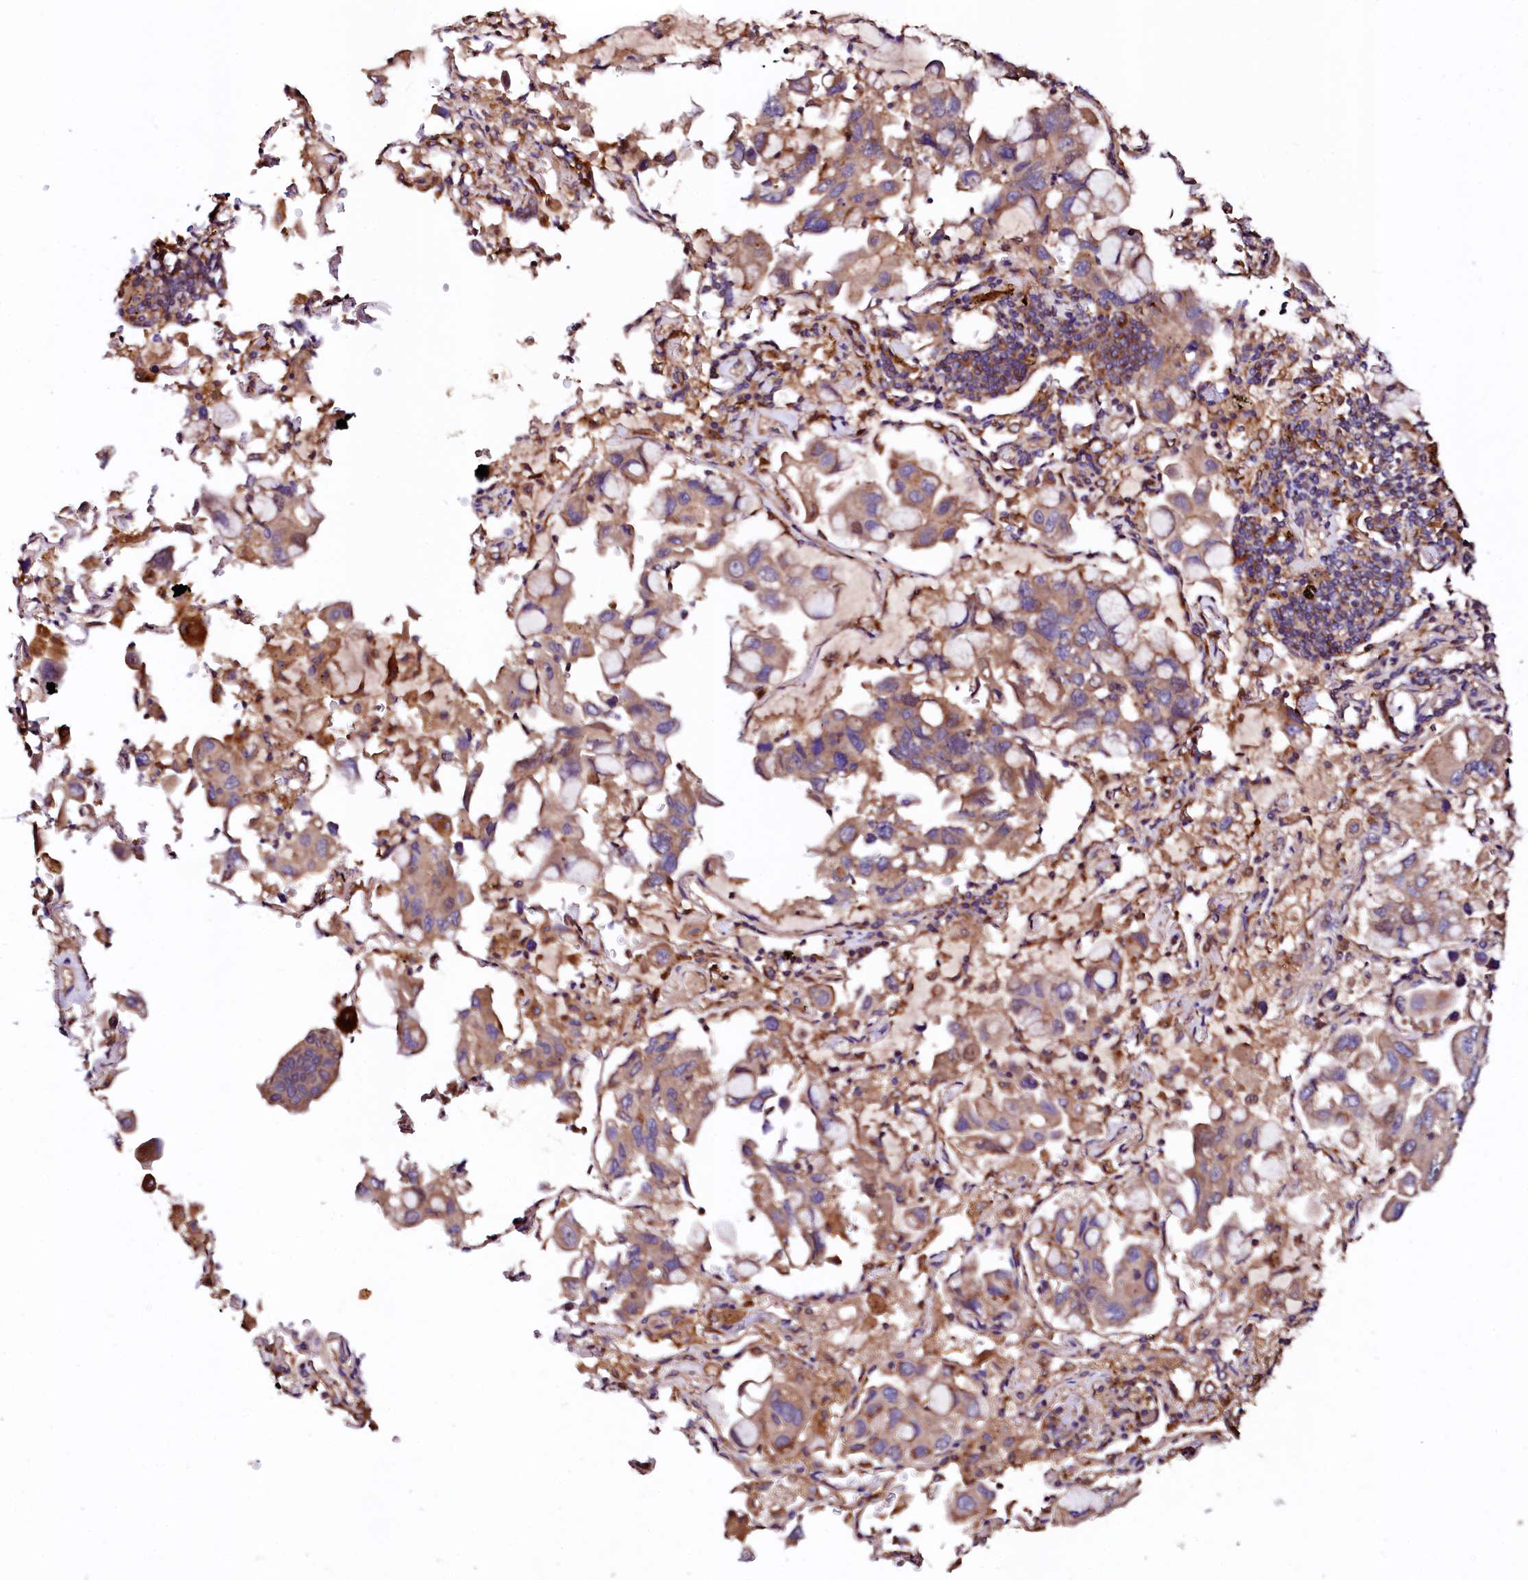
{"staining": {"intensity": "weak", "quantity": ">75%", "location": "cytoplasmic/membranous"}, "tissue": "lung cancer", "cell_type": "Tumor cells", "image_type": "cancer", "snomed": [{"axis": "morphology", "description": "Adenocarcinoma, NOS"}, {"axis": "topography", "description": "Lung"}], "caption": "IHC staining of lung adenocarcinoma, which reveals low levels of weak cytoplasmic/membranous positivity in about >75% of tumor cells indicating weak cytoplasmic/membranous protein expression. The staining was performed using DAB (brown) for protein detection and nuclei were counterstained in hematoxylin (blue).", "gene": "ST3GAL1", "patient": {"sex": "male", "age": 64}}